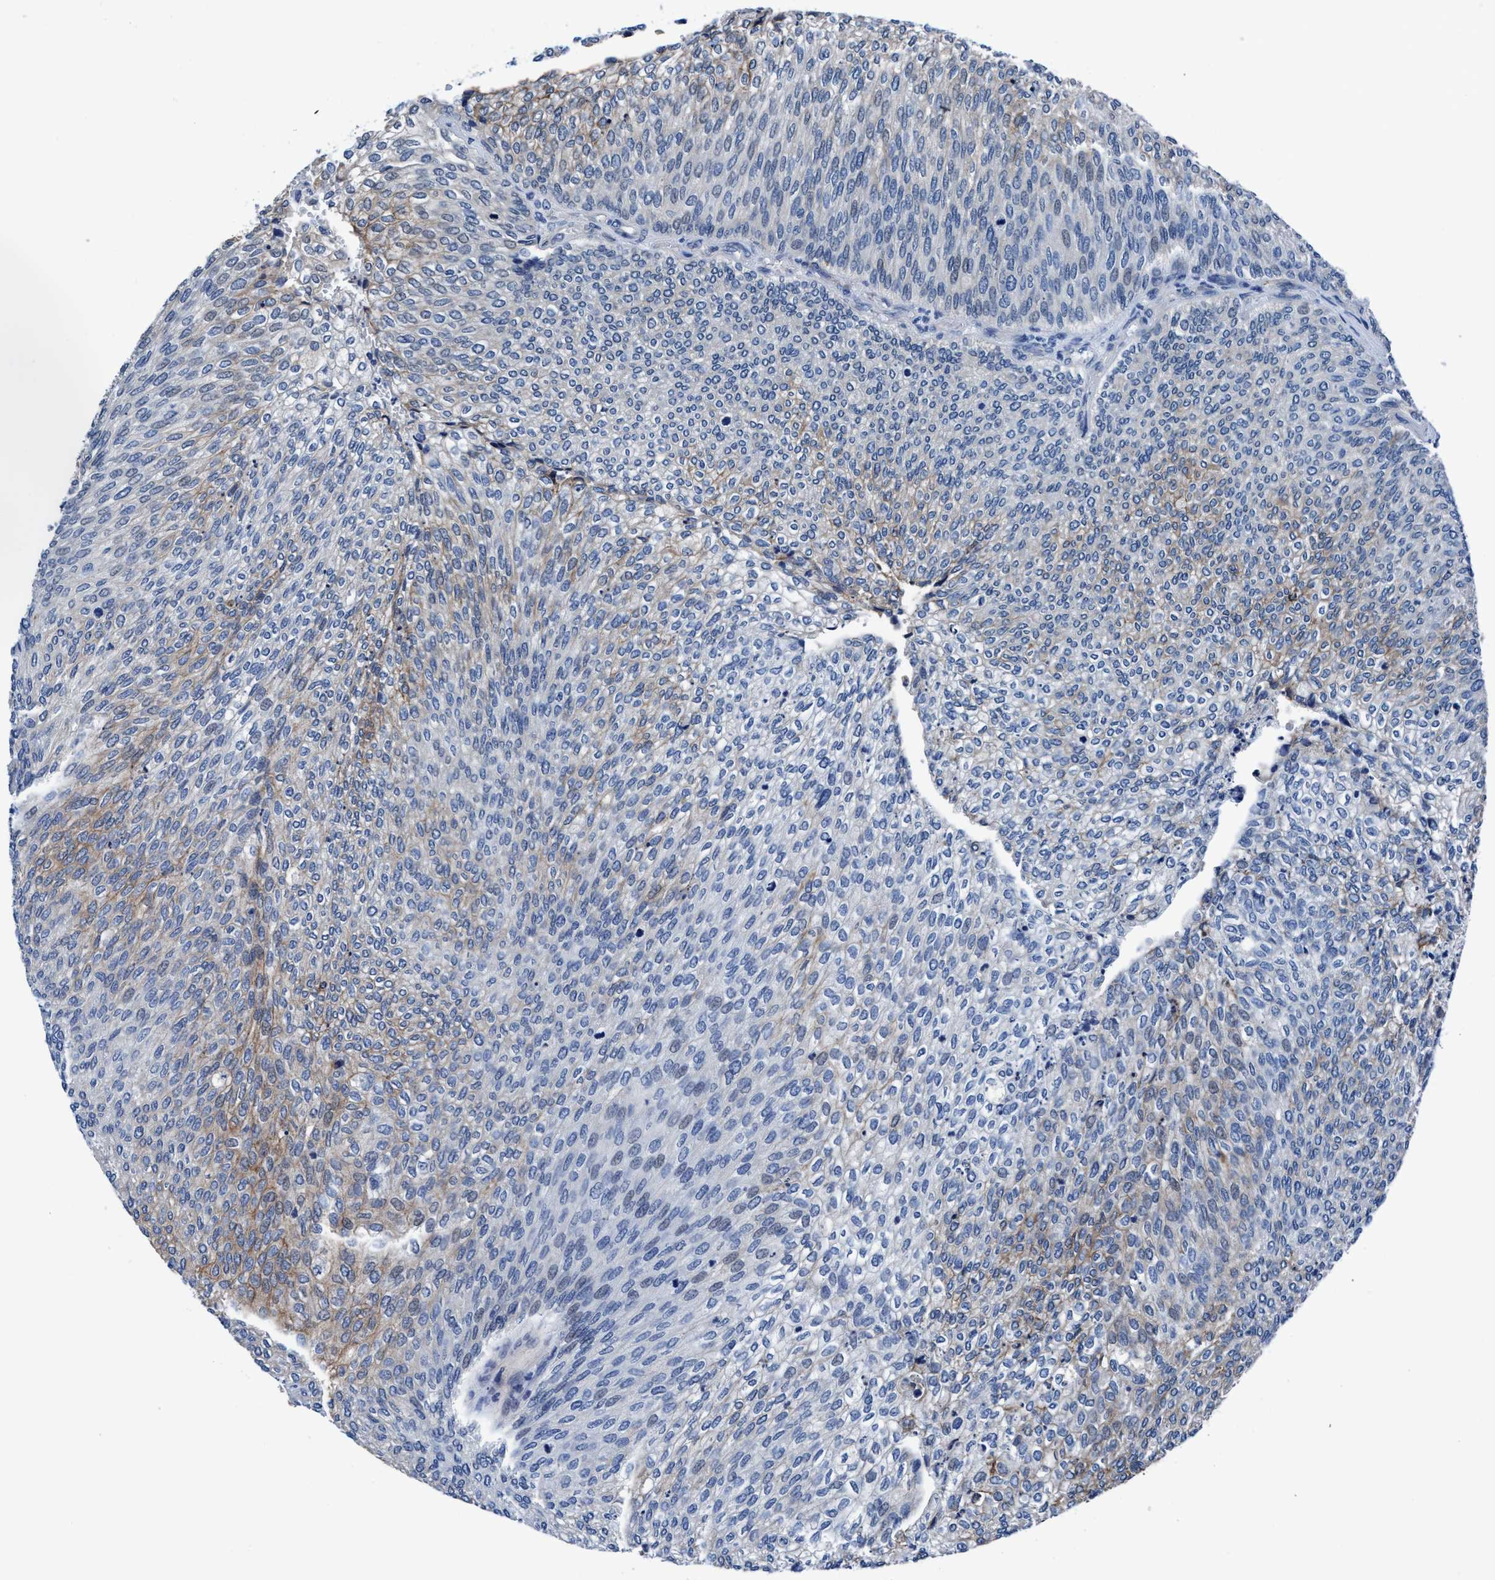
{"staining": {"intensity": "moderate", "quantity": "<25%", "location": "cytoplasmic/membranous"}, "tissue": "urothelial cancer", "cell_type": "Tumor cells", "image_type": "cancer", "snomed": [{"axis": "morphology", "description": "Urothelial carcinoma, Low grade"}, {"axis": "topography", "description": "Urinary bladder"}], "caption": "The image demonstrates a brown stain indicating the presence of a protein in the cytoplasmic/membranous of tumor cells in urothelial cancer. The staining is performed using DAB (3,3'-diaminobenzidine) brown chromogen to label protein expression. The nuclei are counter-stained blue using hematoxylin.", "gene": "TMEM94", "patient": {"sex": "female", "age": 79}}